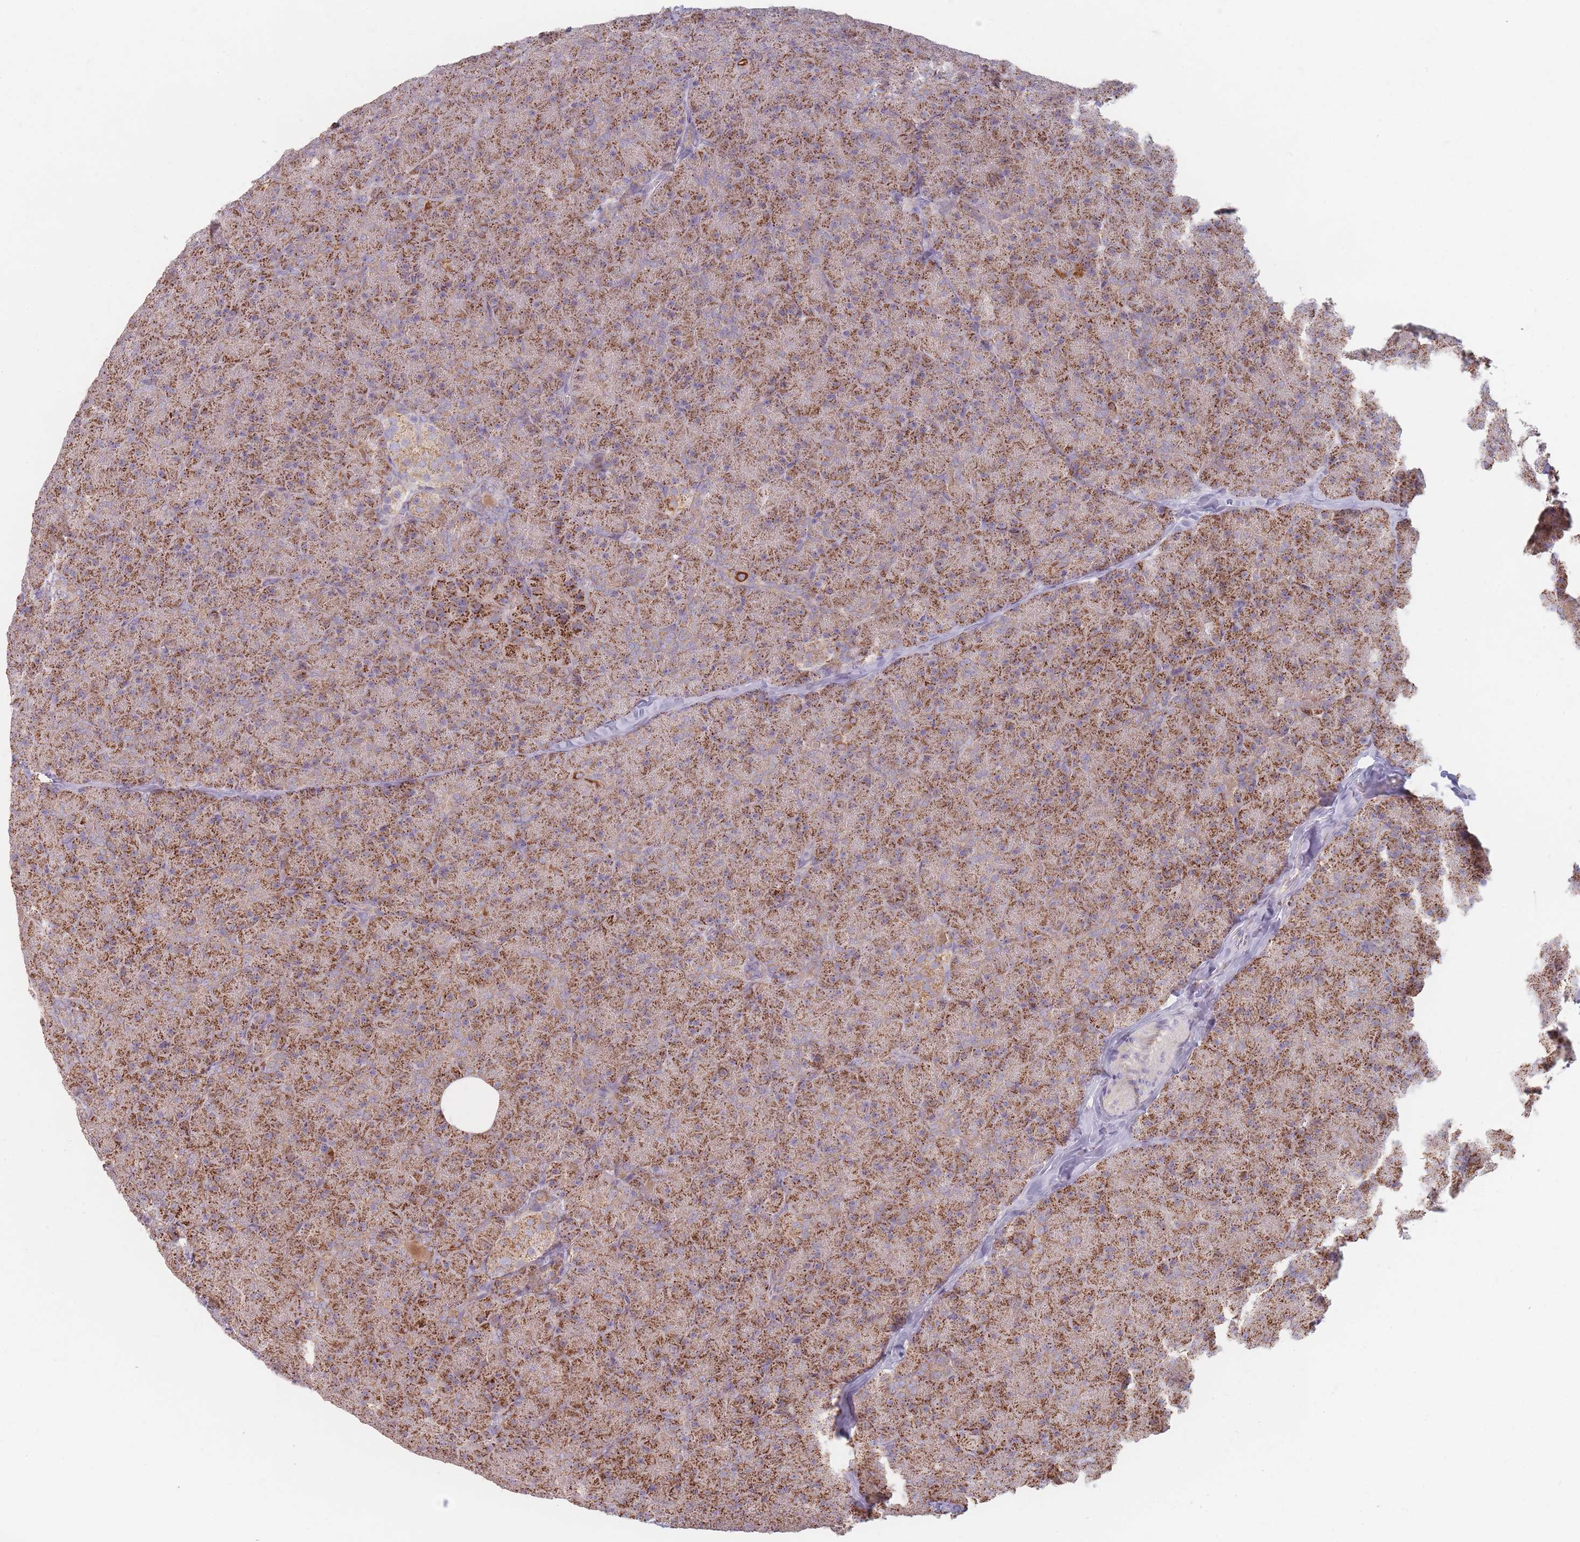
{"staining": {"intensity": "moderate", "quantity": ">75%", "location": "cytoplasmic/membranous"}, "tissue": "pancreas", "cell_type": "Exocrine glandular cells", "image_type": "normal", "snomed": [{"axis": "morphology", "description": "Normal tissue, NOS"}, {"axis": "topography", "description": "Pancreas"}], "caption": "Immunohistochemical staining of unremarkable human pancreas demonstrates medium levels of moderate cytoplasmic/membranous staining in approximately >75% of exocrine glandular cells. (DAB (3,3'-diaminobenzidine) = brown stain, brightfield microscopy at high magnification).", "gene": "ESRP2", "patient": {"sex": "male", "age": 36}}